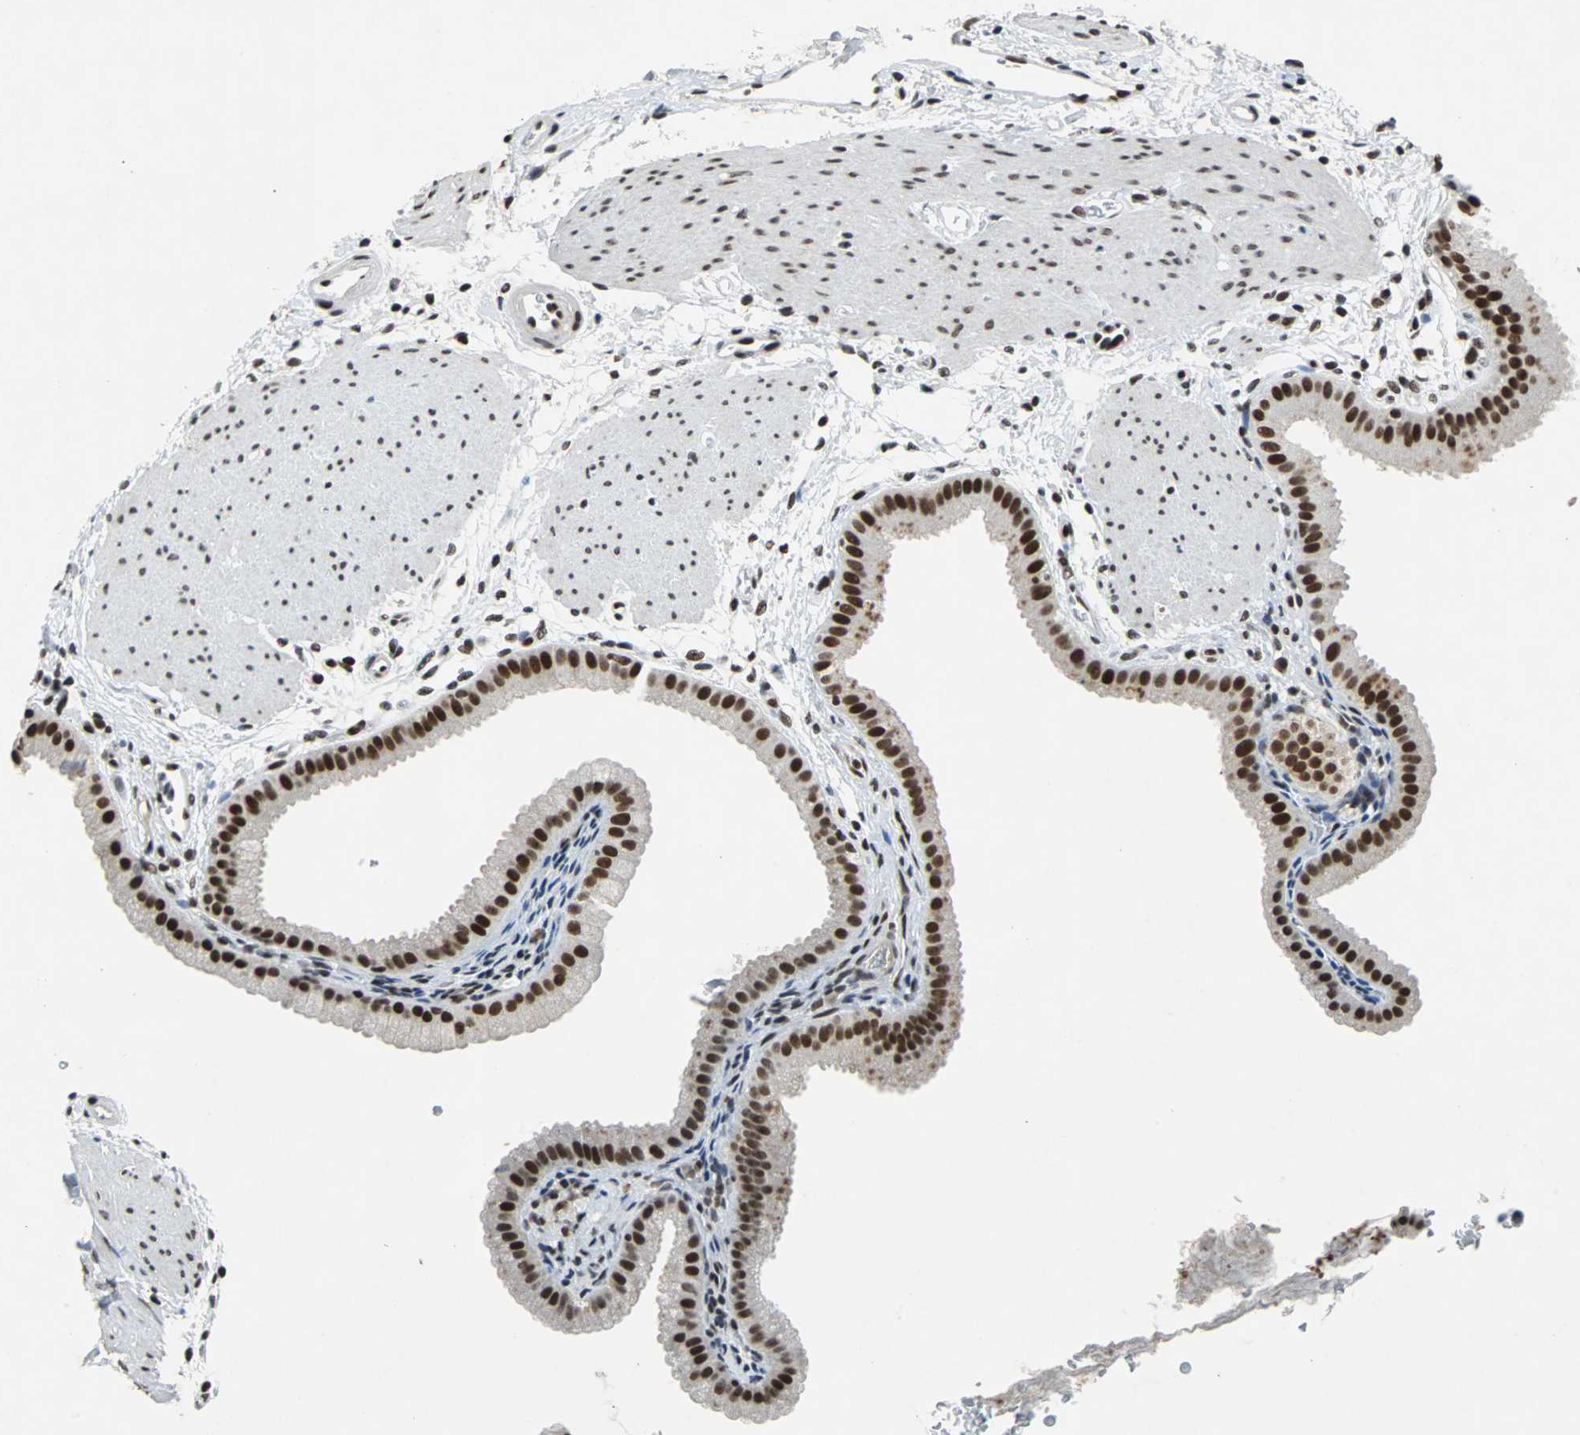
{"staining": {"intensity": "strong", "quantity": ">75%", "location": "nuclear"}, "tissue": "gallbladder", "cell_type": "Glandular cells", "image_type": "normal", "snomed": [{"axis": "morphology", "description": "Normal tissue, NOS"}, {"axis": "topography", "description": "Gallbladder"}], "caption": "An immunohistochemistry histopathology image of unremarkable tissue is shown. Protein staining in brown highlights strong nuclear positivity in gallbladder within glandular cells. Immunohistochemistry stains the protein of interest in brown and the nuclei are stained blue.", "gene": "GATAD2A", "patient": {"sex": "female", "age": 64}}